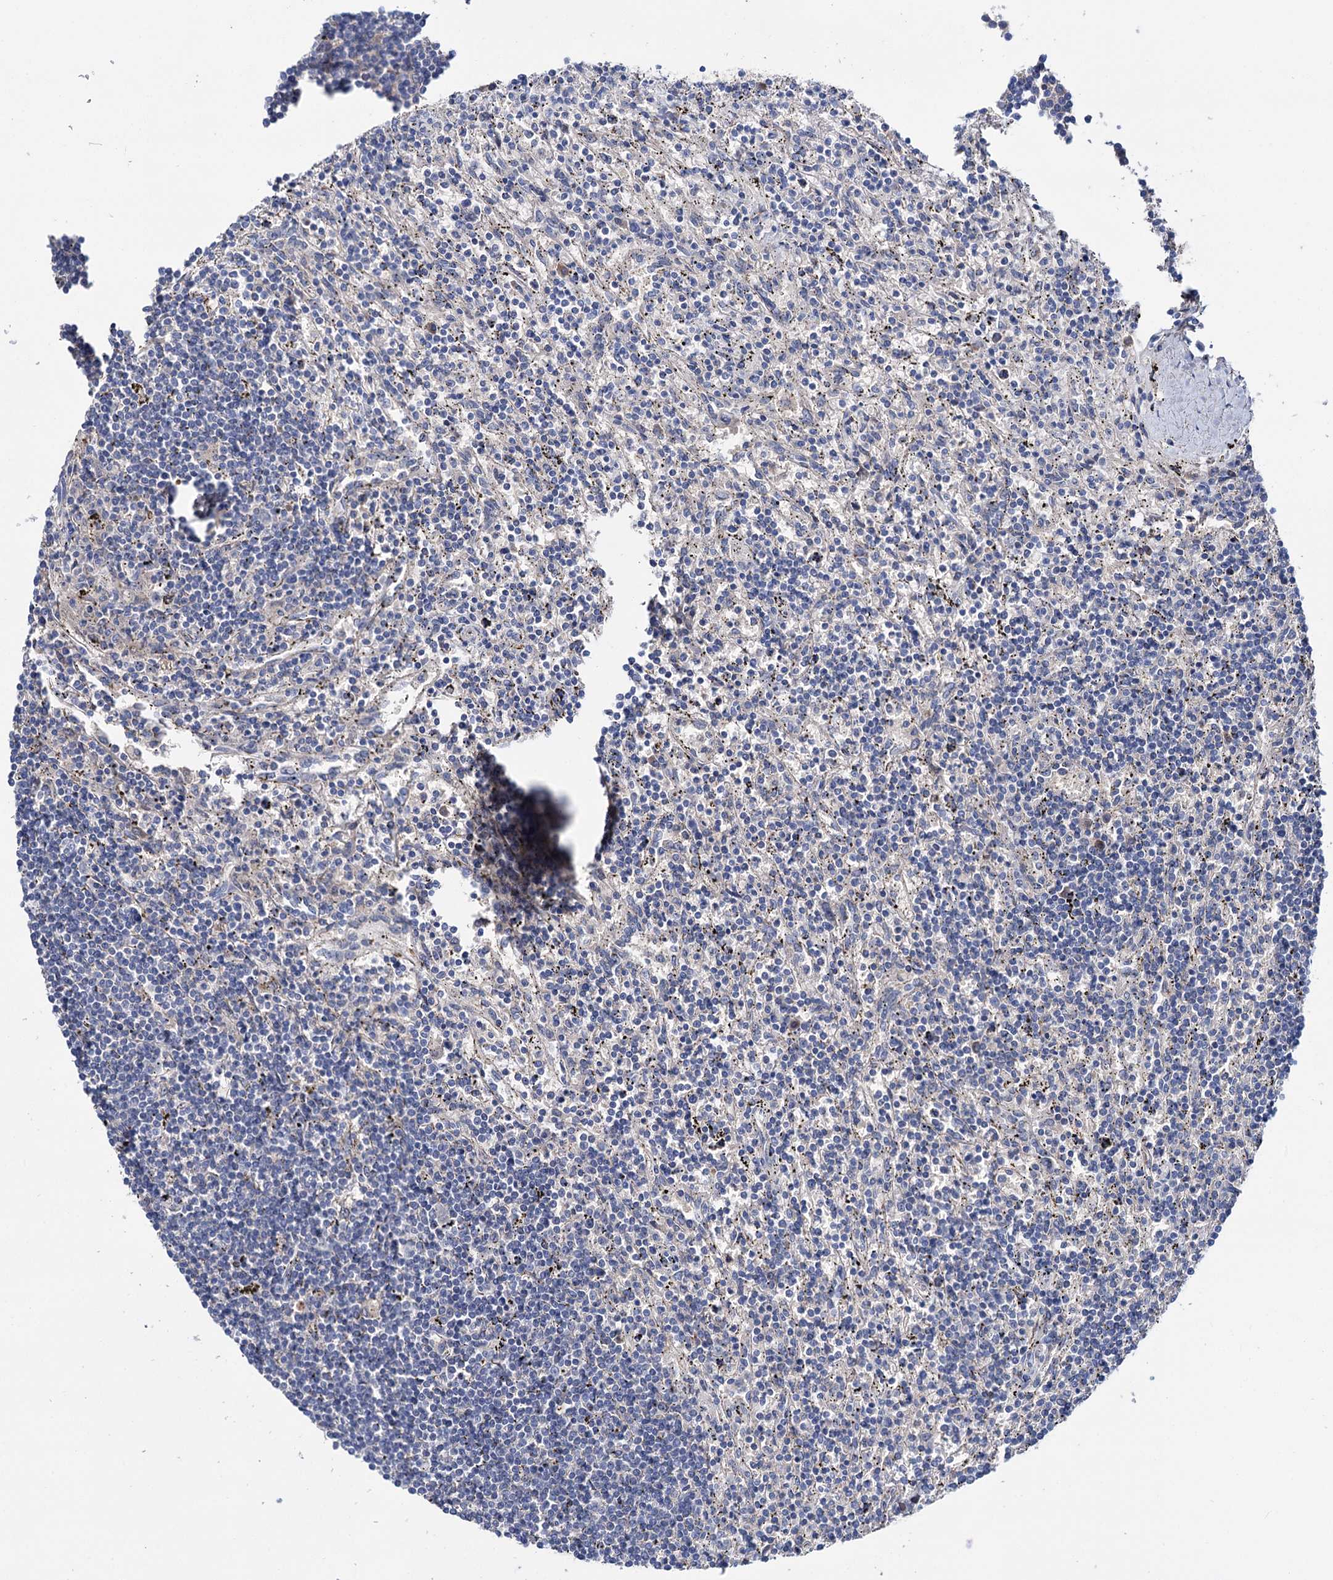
{"staining": {"intensity": "negative", "quantity": "none", "location": "none"}, "tissue": "lymphoma", "cell_type": "Tumor cells", "image_type": "cancer", "snomed": [{"axis": "morphology", "description": "Malignant lymphoma, non-Hodgkin's type, Low grade"}, {"axis": "topography", "description": "Spleen"}], "caption": "IHC histopathology image of human lymphoma stained for a protein (brown), which demonstrates no staining in tumor cells. Brightfield microscopy of immunohistochemistry (IHC) stained with DAB (3,3'-diaminobenzidine) (brown) and hematoxylin (blue), captured at high magnification.", "gene": "PPP1R32", "patient": {"sex": "male", "age": 76}}